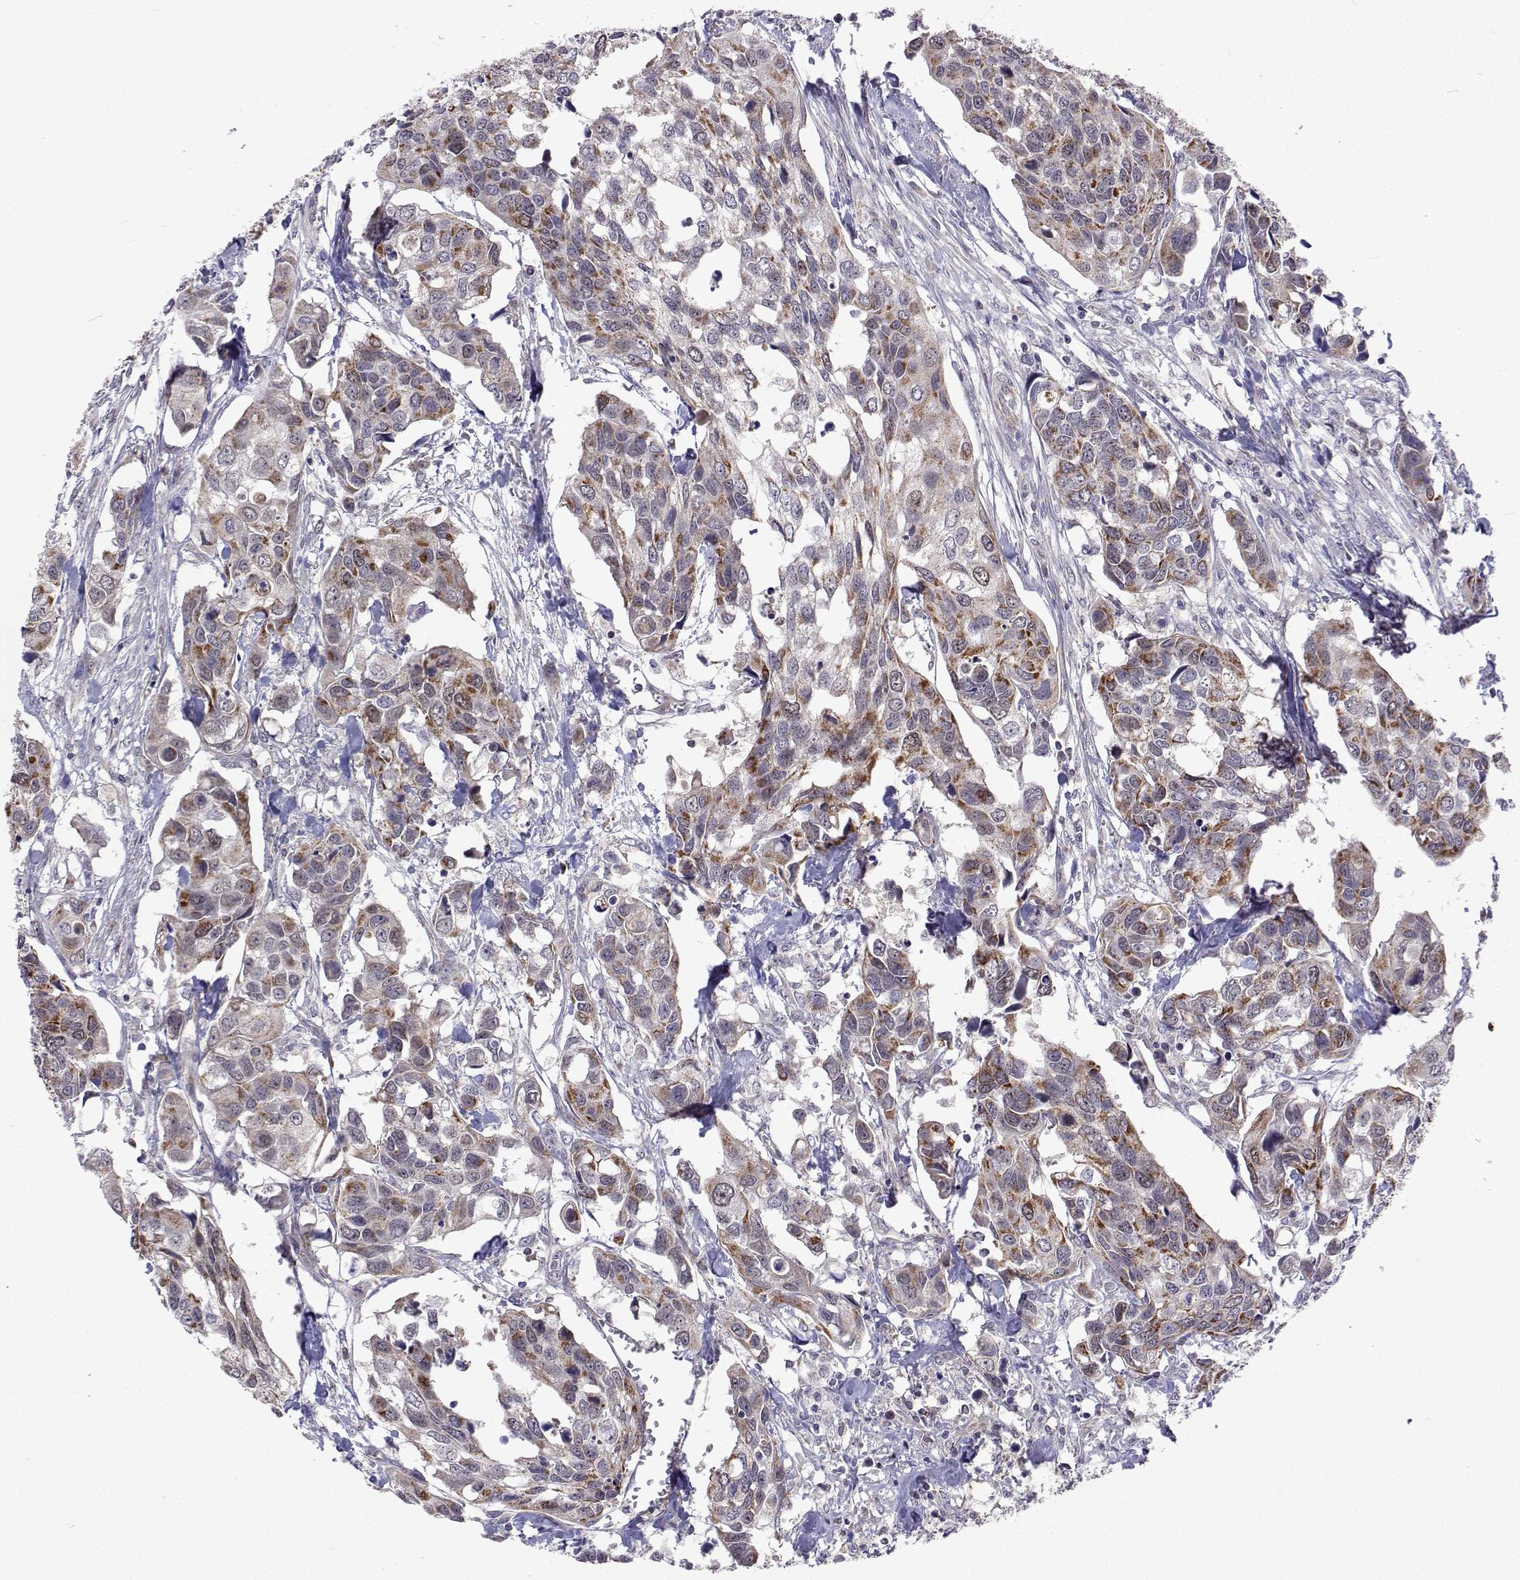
{"staining": {"intensity": "moderate", "quantity": "25%-75%", "location": "cytoplasmic/membranous"}, "tissue": "urothelial cancer", "cell_type": "Tumor cells", "image_type": "cancer", "snomed": [{"axis": "morphology", "description": "Urothelial carcinoma, High grade"}, {"axis": "topography", "description": "Urinary bladder"}], "caption": "The image demonstrates immunohistochemical staining of urothelial cancer. There is moderate cytoplasmic/membranous expression is appreciated in approximately 25%-75% of tumor cells. Immunohistochemistry stains the protein of interest in brown and the nuclei are stained blue.", "gene": "DHTKD1", "patient": {"sex": "male", "age": 60}}